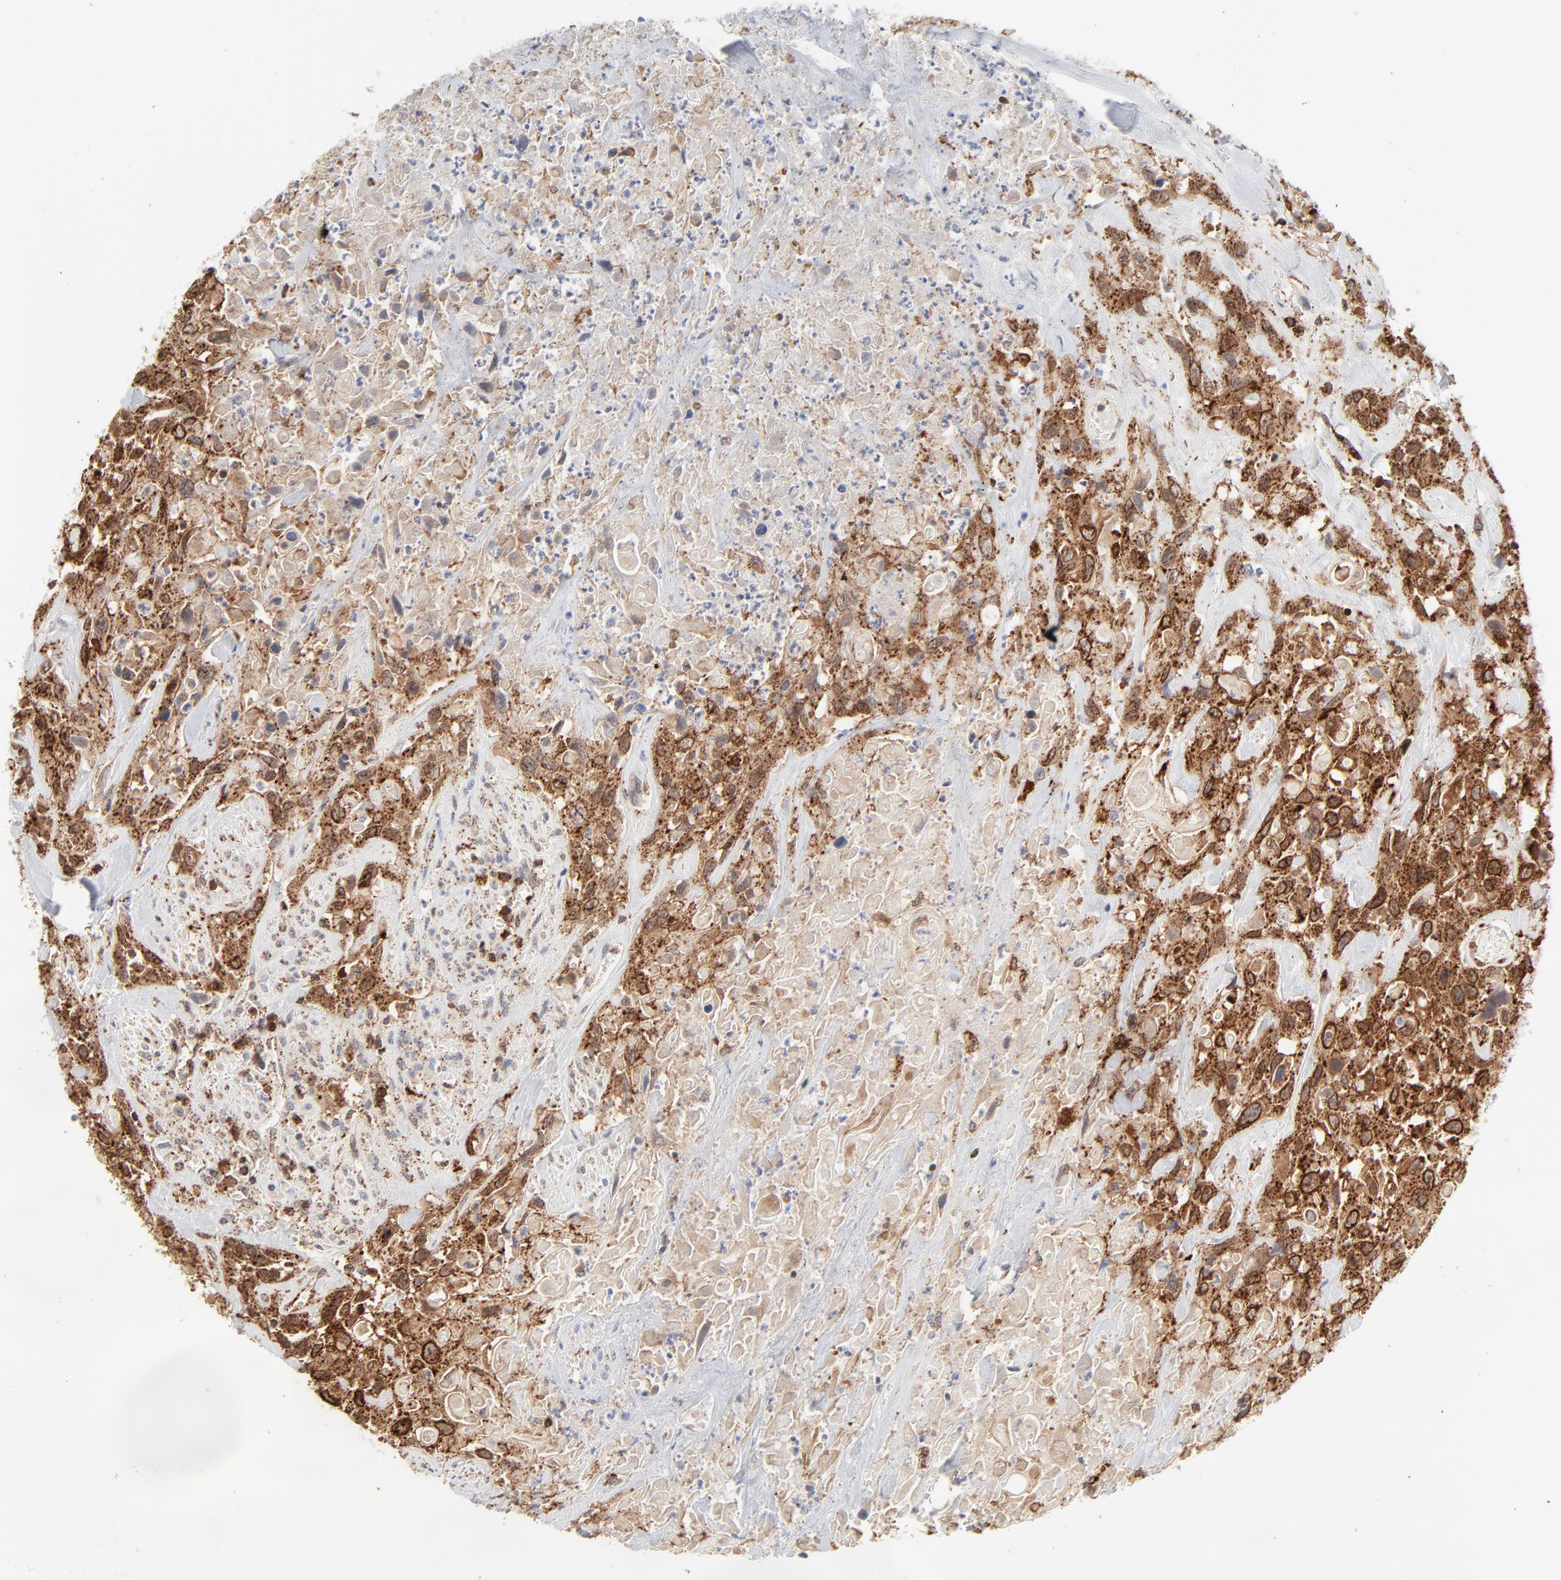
{"staining": {"intensity": "moderate", "quantity": "25%-75%", "location": "cytoplasmic/membranous"}, "tissue": "urothelial cancer", "cell_type": "Tumor cells", "image_type": "cancer", "snomed": [{"axis": "morphology", "description": "Urothelial carcinoma, High grade"}, {"axis": "topography", "description": "Urinary bladder"}], "caption": "IHC histopathology image of neoplastic tissue: human urothelial cancer stained using IHC demonstrates medium levels of moderate protein expression localized specifically in the cytoplasmic/membranous of tumor cells, appearing as a cytoplasmic/membranous brown color.", "gene": "CDK6", "patient": {"sex": "female", "age": 84}}